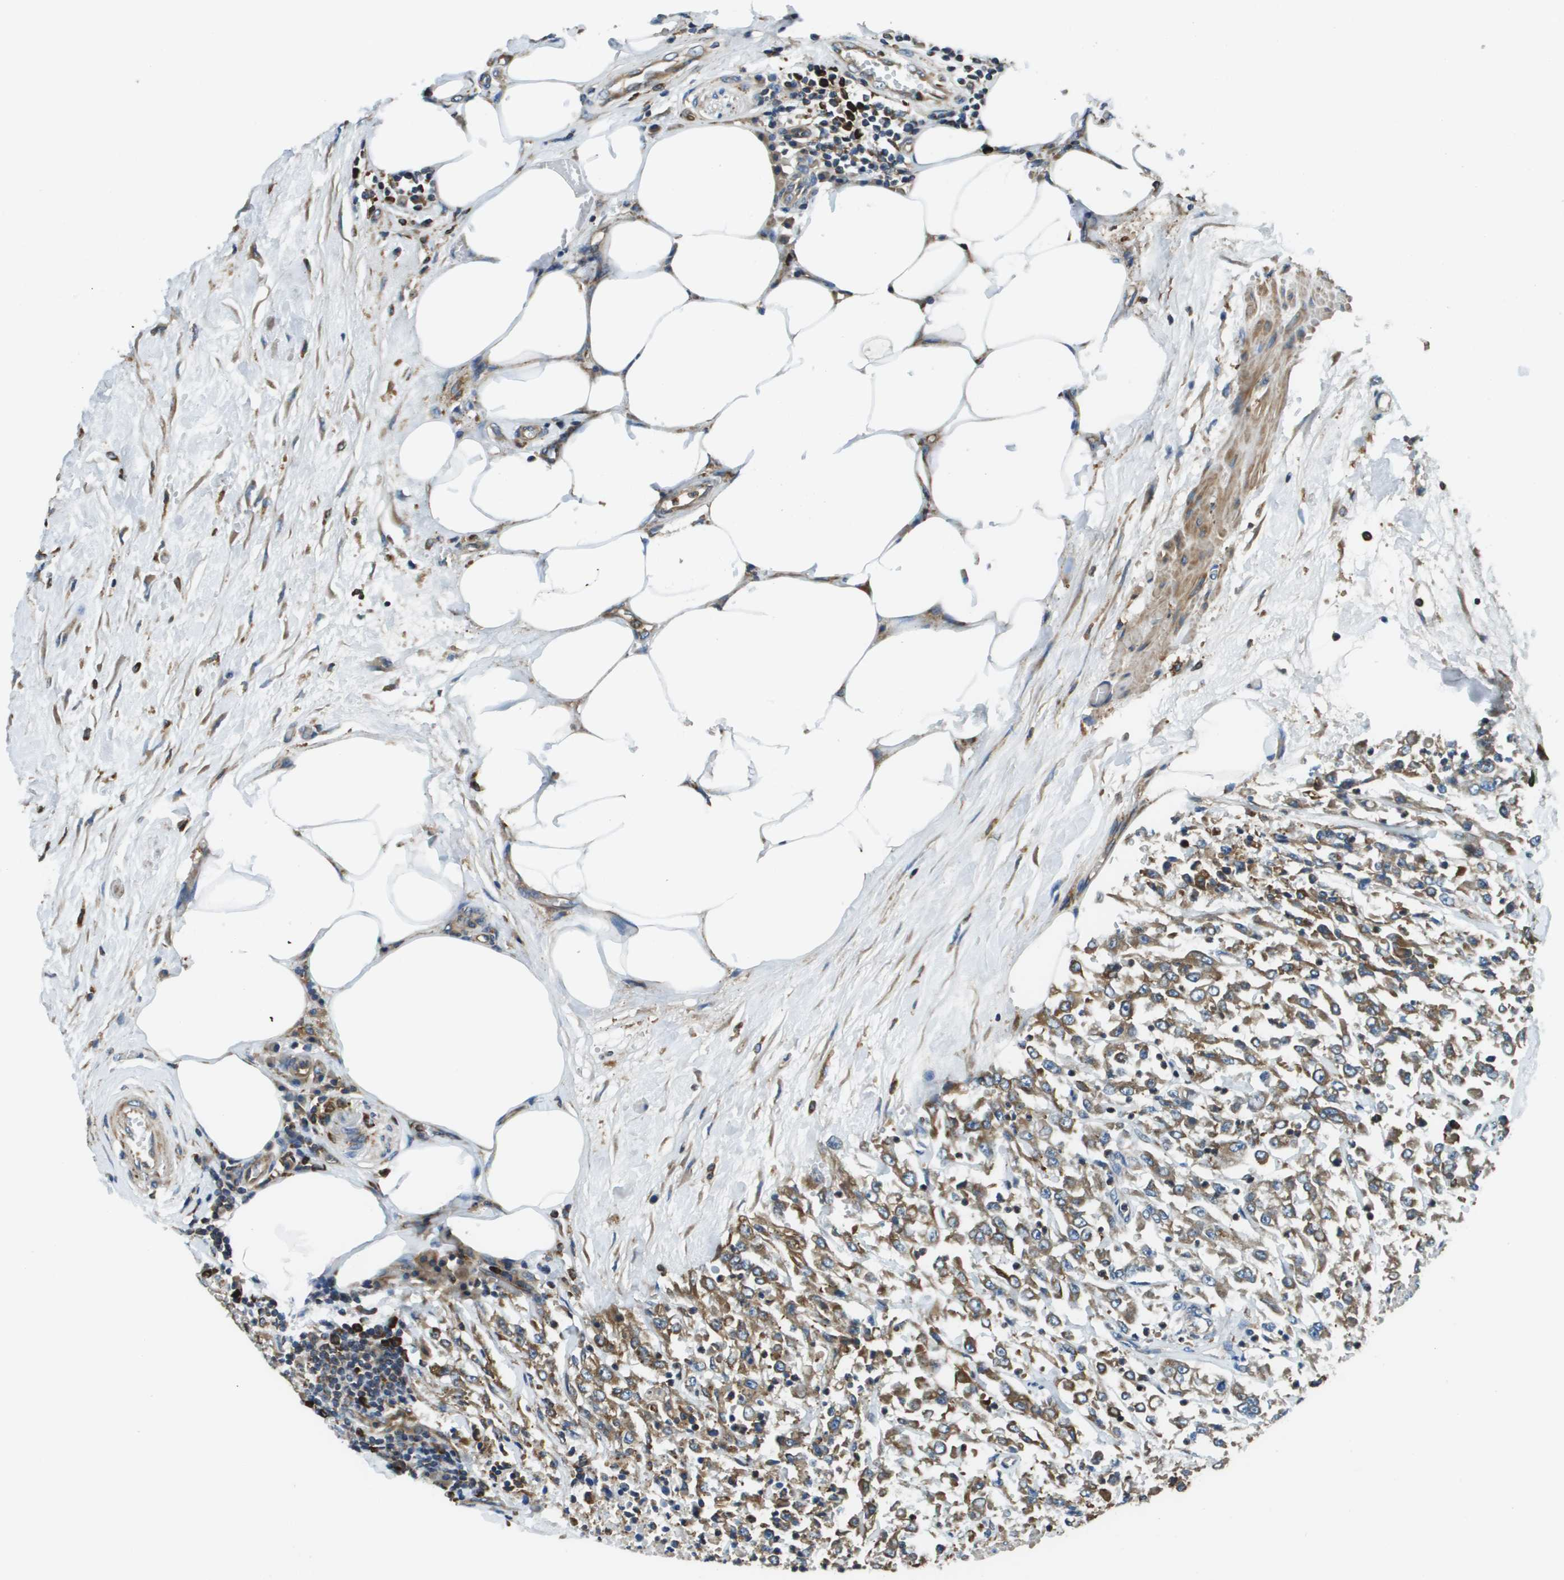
{"staining": {"intensity": "moderate", "quantity": ">75%", "location": "cytoplasmic/membranous"}, "tissue": "urothelial cancer", "cell_type": "Tumor cells", "image_type": "cancer", "snomed": [{"axis": "morphology", "description": "Urothelial carcinoma, High grade"}, {"axis": "topography", "description": "Urinary bladder"}], "caption": "Immunohistochemical staining of high-grade urothelial carcinoma exhibits medium levels of moderate cytoplasmic/membranous positivity in approximately >75% of tumor cells.", "gene": "CNPY3", "patient": {"sex": "male", "age": 46}}